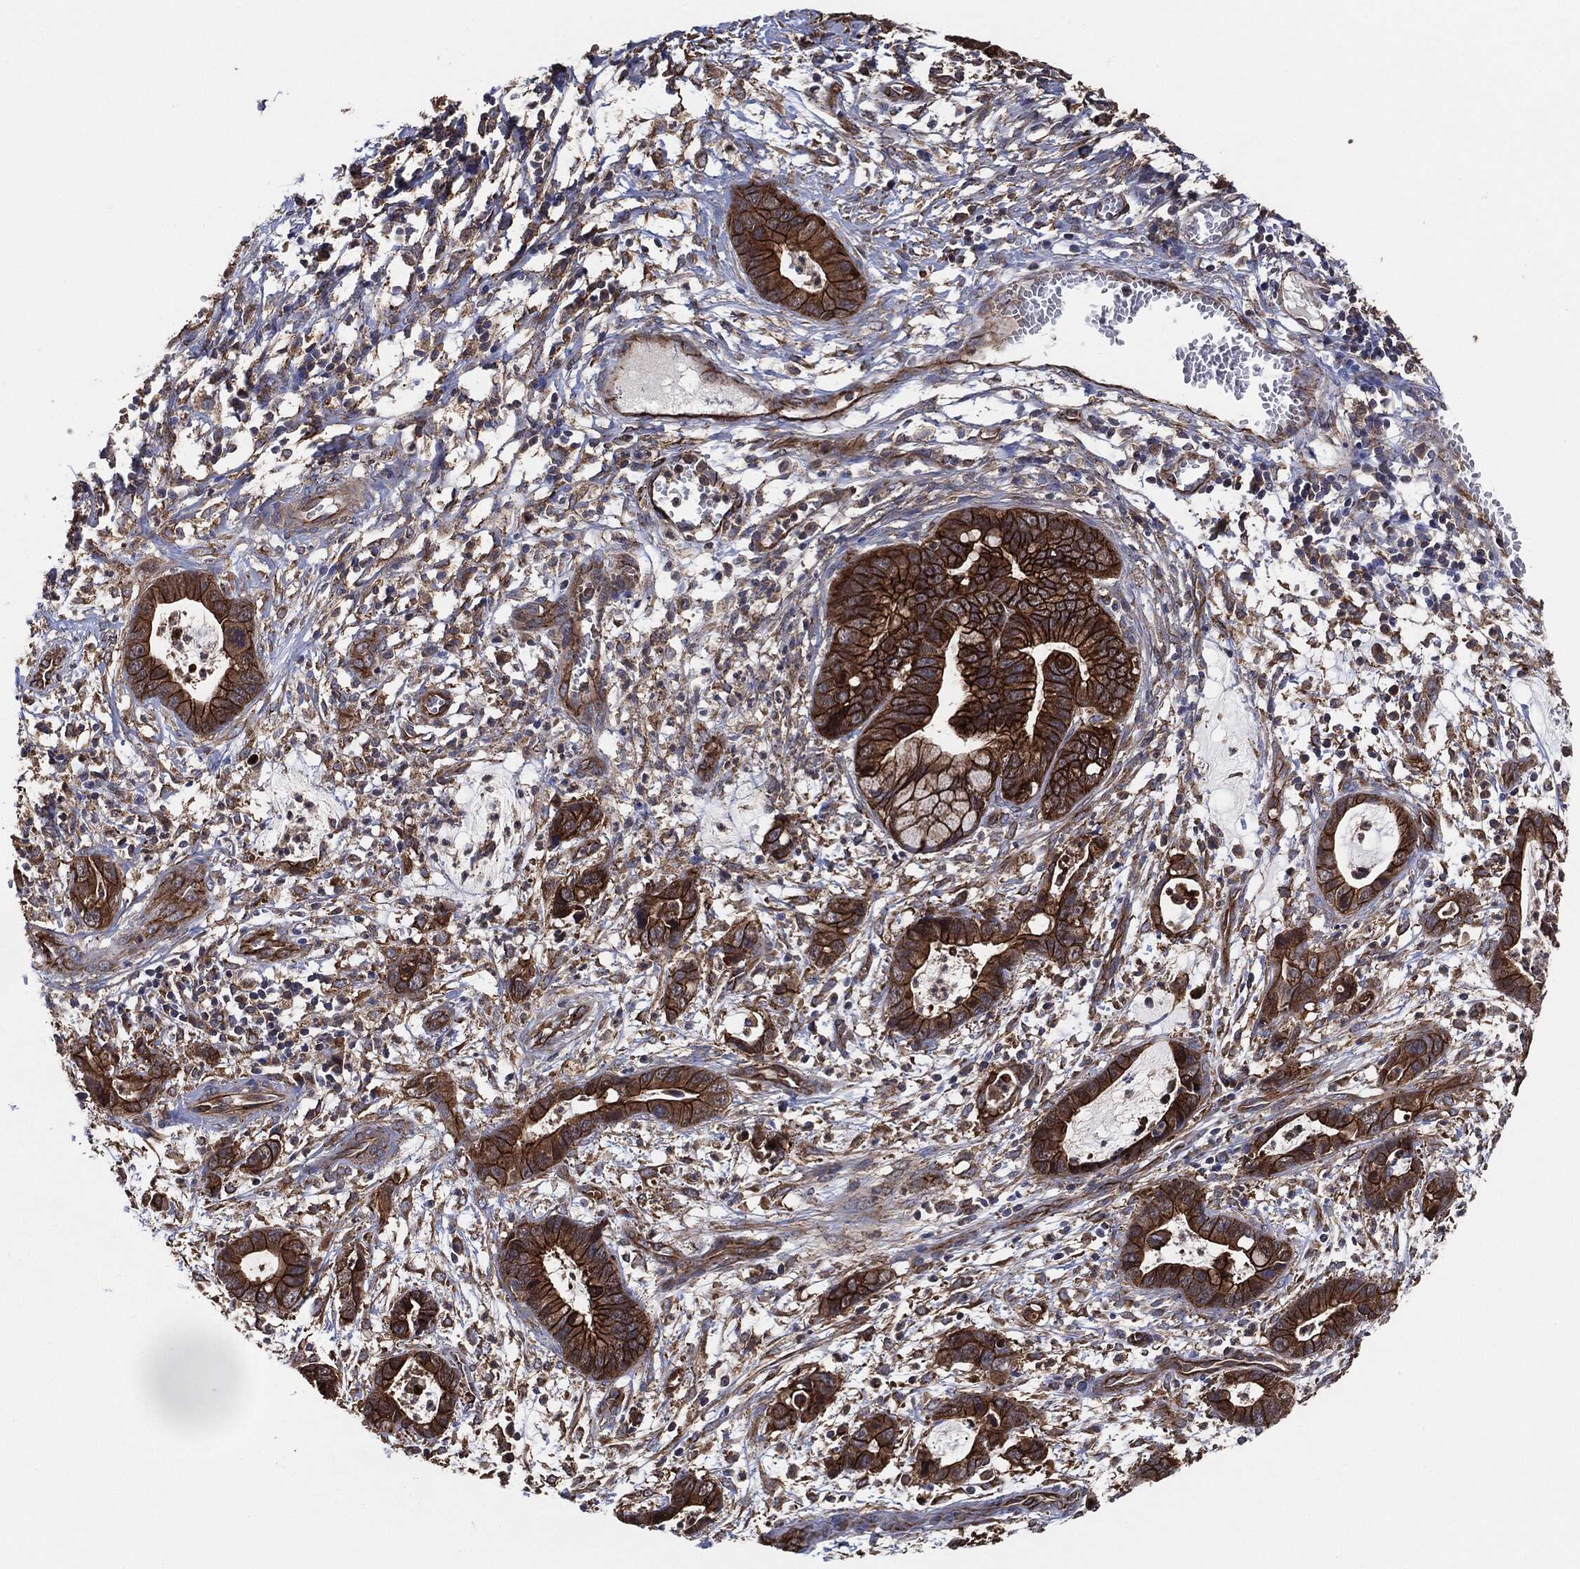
{"staining": {"intensity": "strong", "quantity": ">75%", "location": "cytoplasmic/membranous"}, "tissue": "cervical cancer", "cell_type": "Tumor cells", "image_type": "cancer", "snomed": [{"axis": "morphology", "description": "Adenocarcinoma, NOS"}, {"axis": "topography", "description": "Cervix"}], "caption": "The photomicrograph shows a brown stain indicating the presence of a protein in the cytoplasmic/membranous of tumor cells in cervical adenocarcinoma.", "gene": "CTNNA1", "patient": {"sex": "female", "age": 44}}